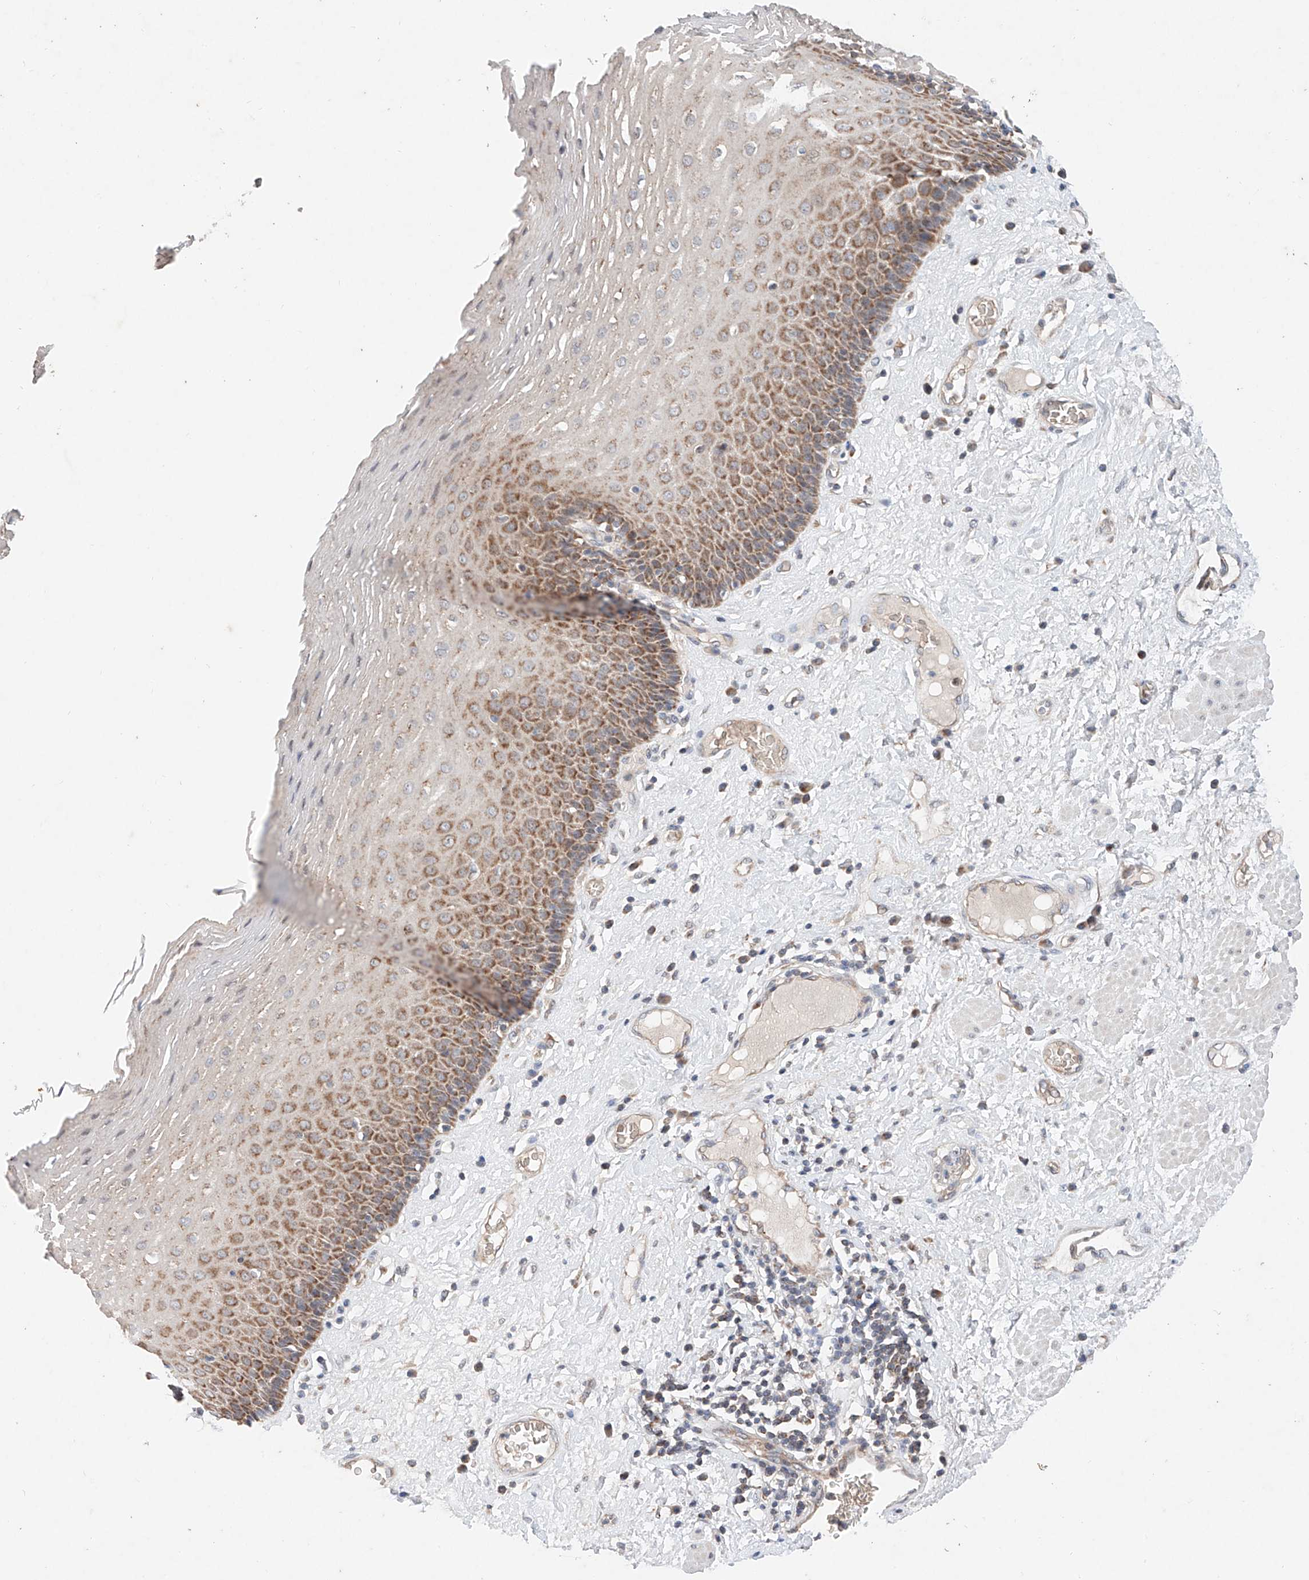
{"staining": {"intensity": "moderate", "quantity": "25%-75%", "location": "cytoplasmic/membranous"}, "tissue": "esophagus", "cell_type": "Squamous epithelial cells", "image_type": "normal", "snomed": [{"axis": "morphology", "description": "Normal tissue, NOS"}, {"axis": "morphology", "description": "Adenocarcinoma, NOS"}, {"axis": "topography", "description": "Esophagus"}], "caption": "Esophagus was stained to show a protein in brown. There is medium levels of moderate cytoplasmic/membranous staining in approximately 25%-75% of squamous epithelial cells.", "gene": "FASTK", "patient": {"sex": "male", "age": 62}}